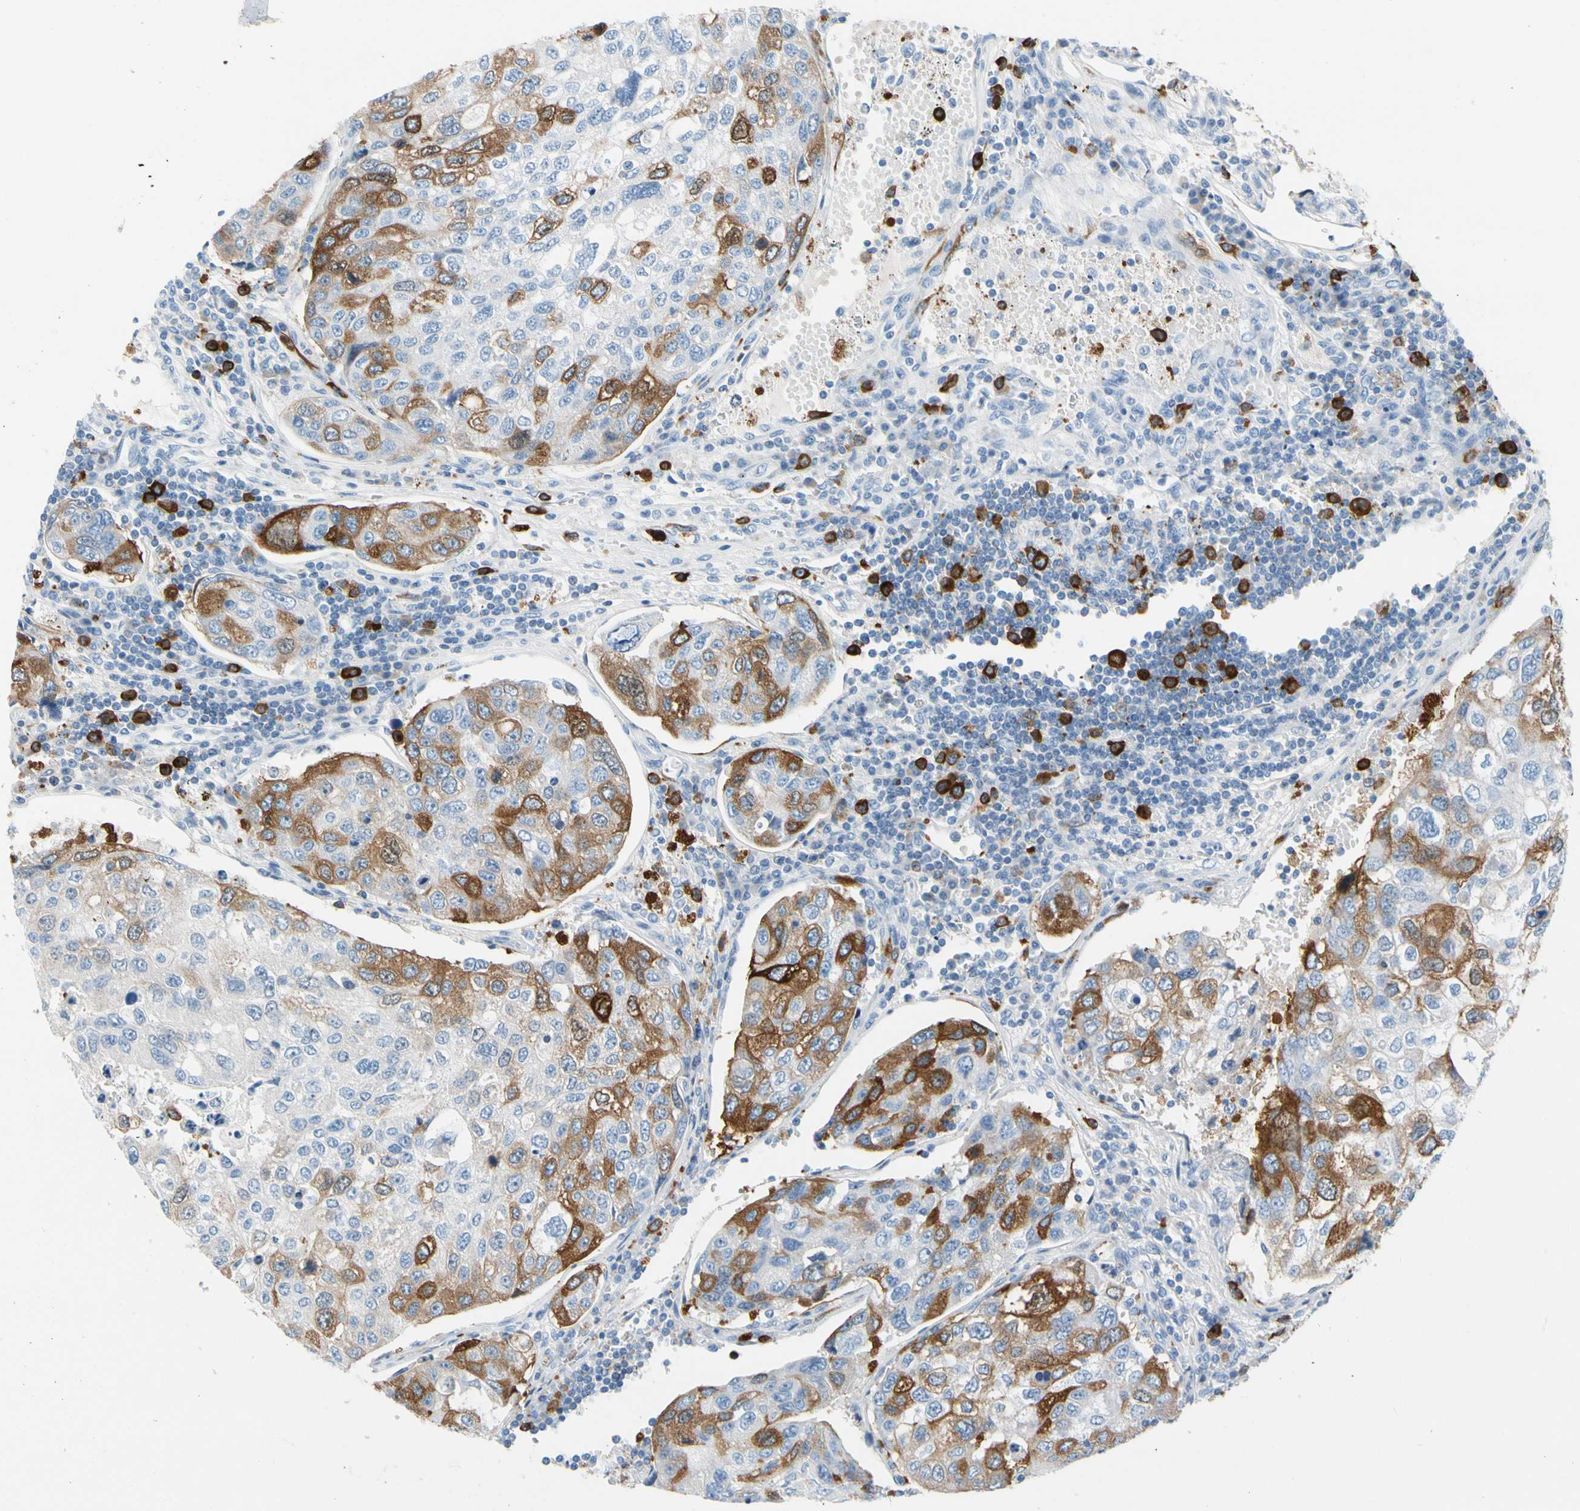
{"staining": {"intensity": "moderate", "quantity": "<25%", "location": "cytoplasmic/membranous"}, "tissue": "urothelial cancer", "cell_type": "Tumor cells", "image_type": "cancer", "snomed": [{"axis": "morphology", "description": "Urothelial carcinoma, High grade"}, {"axis": "topography", "description": "Lymph node"}, {"axis": "topography", "description": "Urinary bladder"}], "caption": "A brown stain highlights moderate cytoplasmic/membranous expression of a protein in urothelial cancer tumor cells.", "gene": "TACC3", "patient": {"sex": "male", "age": 51}}